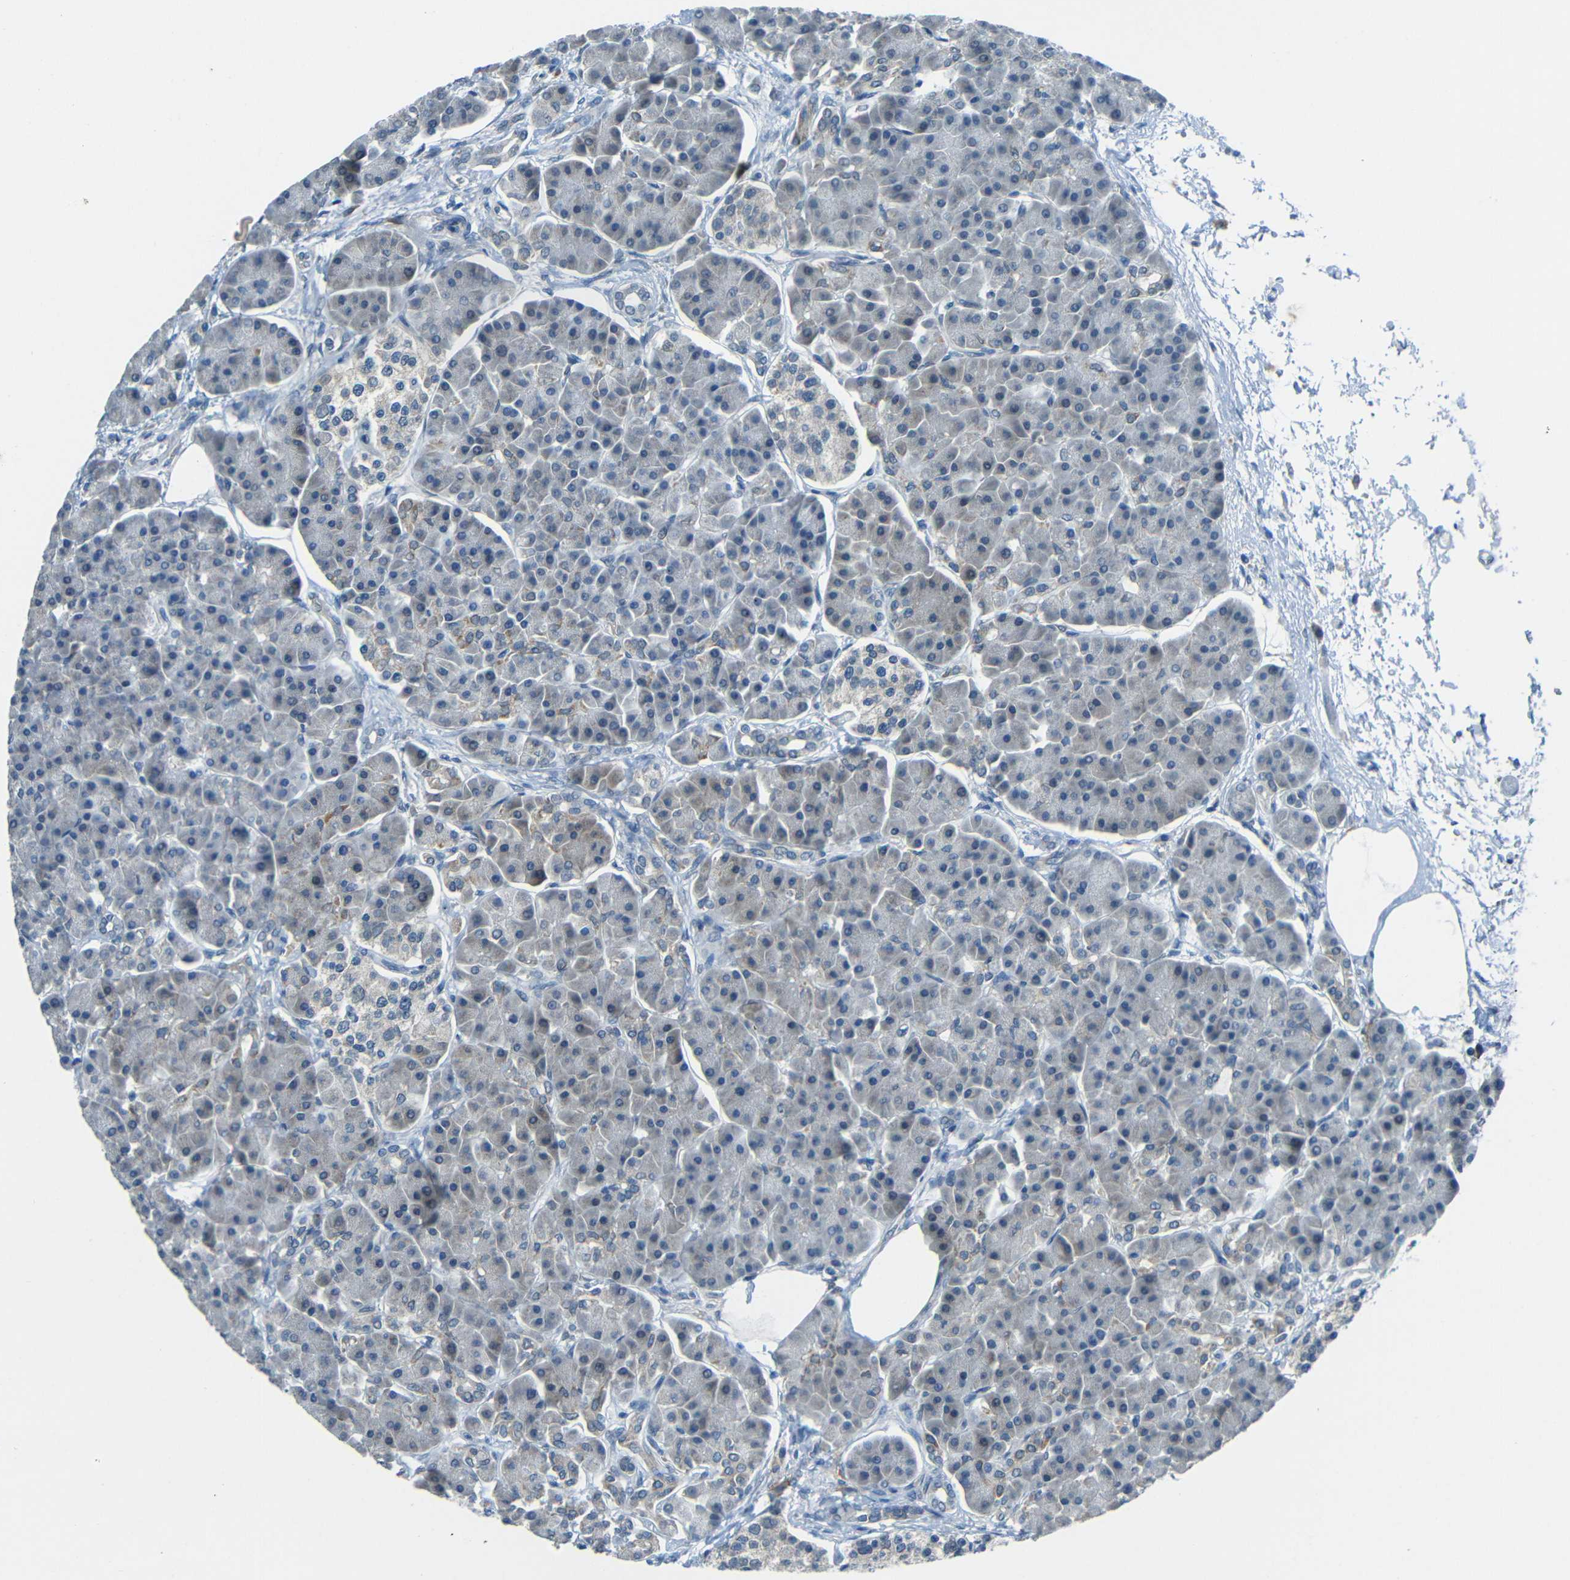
{"staining": {"intensity": "negative", "quantity": "none", "location": "none"}, "tissue": "pancreas", "cell_type": "Exocrine glandular cells", "image_type": "normal", "snomed": [{"axis": "morphology", "description": "Normal tissue, NOS"}, {"axis": "topography", "description": "Pancreas"}], "caption": "Exocrine glandular cells show no significant staining in normal pancreas.", "gene": "ANKRD22", "patient": {"sex": "female", "age": 70}}